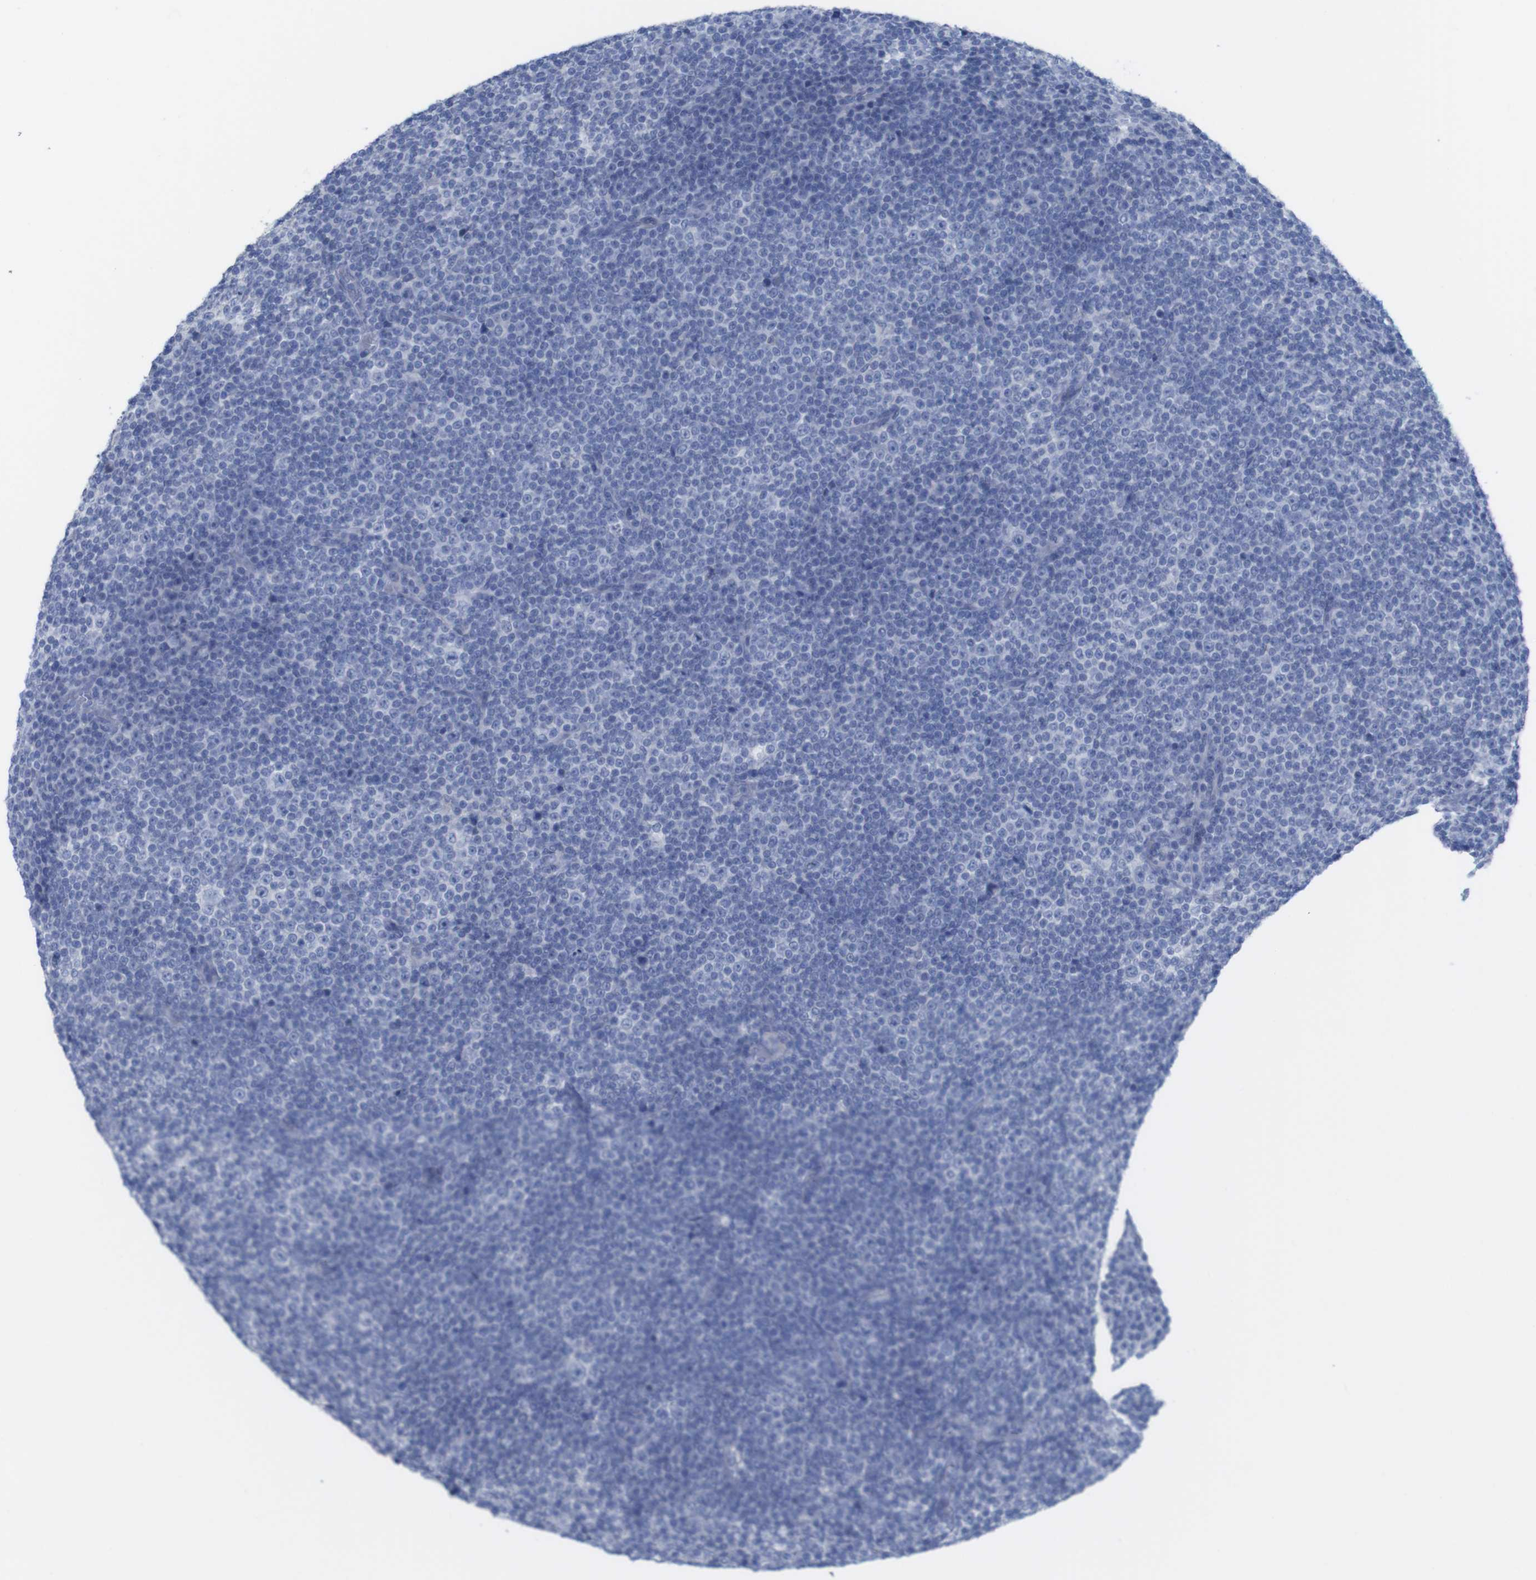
{"staining": {"intensity": "negative", "quantity": "none", "location": "none"}, "tissue": "lymphoma", "cell_type": "Tumor cells", "image_type": "cancer", "snomed": [{"axis": "morphology", "description": "Malignant lymphoma, non-Hodgkin's type, Low grade"}, {"axis": "topography", "description": "Lymph node"}], "caption": "Immunohistochemistry of human low-grade malignant lymphoma, non-Hodgkin's type displays no positivity in tumor cells.", "gene": "PNMA1", "patient": {"sex": "female", "age": 67}}